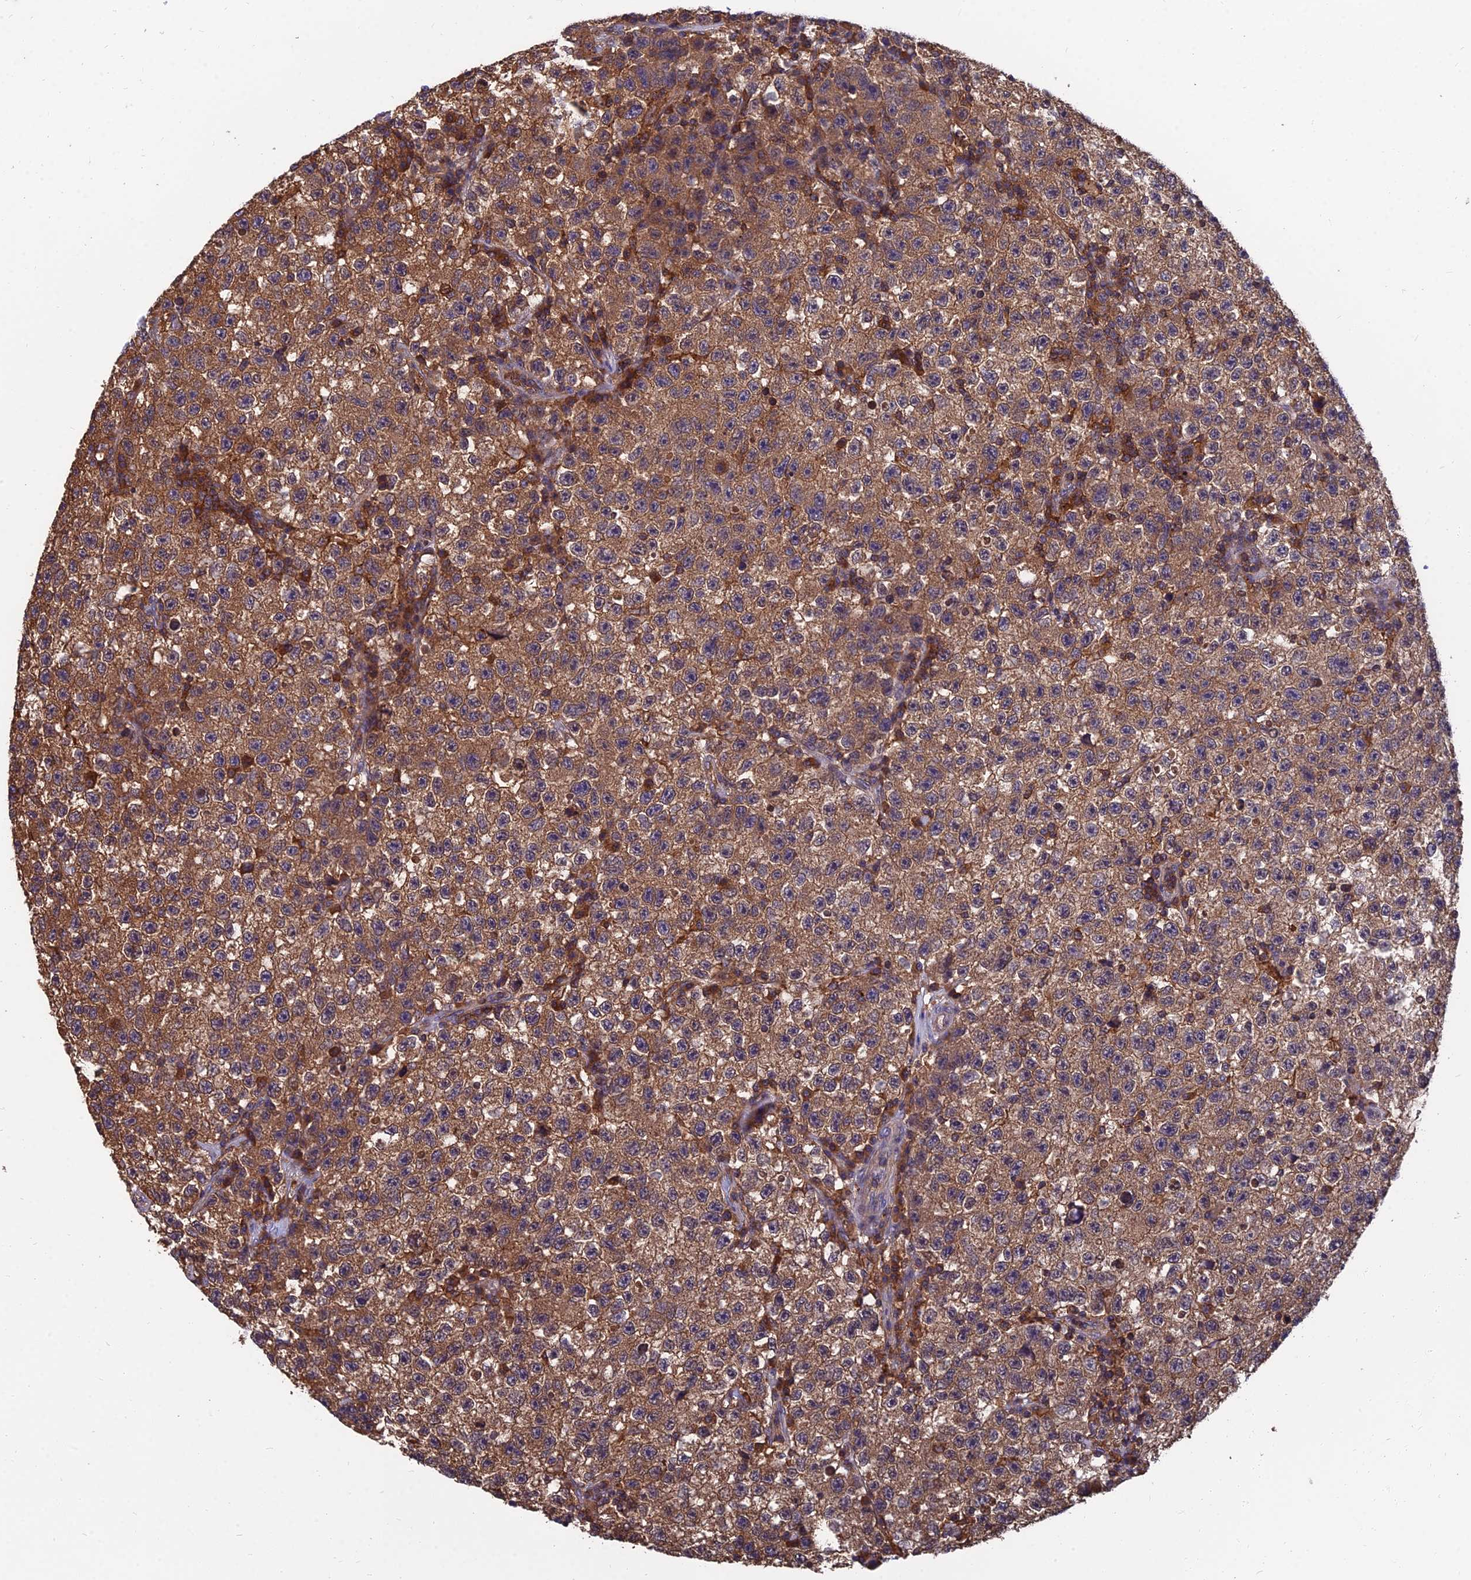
{"staining": {"intensity": "moderate", "quantity": ">75%", "location": "cytoplasmic/membranous"}, "tissue": "testis cancer", "cell_type": "Tumor cells", "image_type": "cancer", "snomed": [{"axis": "morphology", "description": "Seminoma, NOS"}, {"axis": "topography", "description": "Testis"}], "caption": "IHC (DAB (3,3'-diaminobenzidine)) staining of human testis cancer (seminoma) shows moderate cytoplasmic/membranous protein positivity in approximately >75% of tumor cells. (Stains: DAB in brown, nuclei in blue, Microscopy: brightfield microscopy at high magnification).", "gene": "UMAD1", "patient": {"sex": "male", "age": 22}}